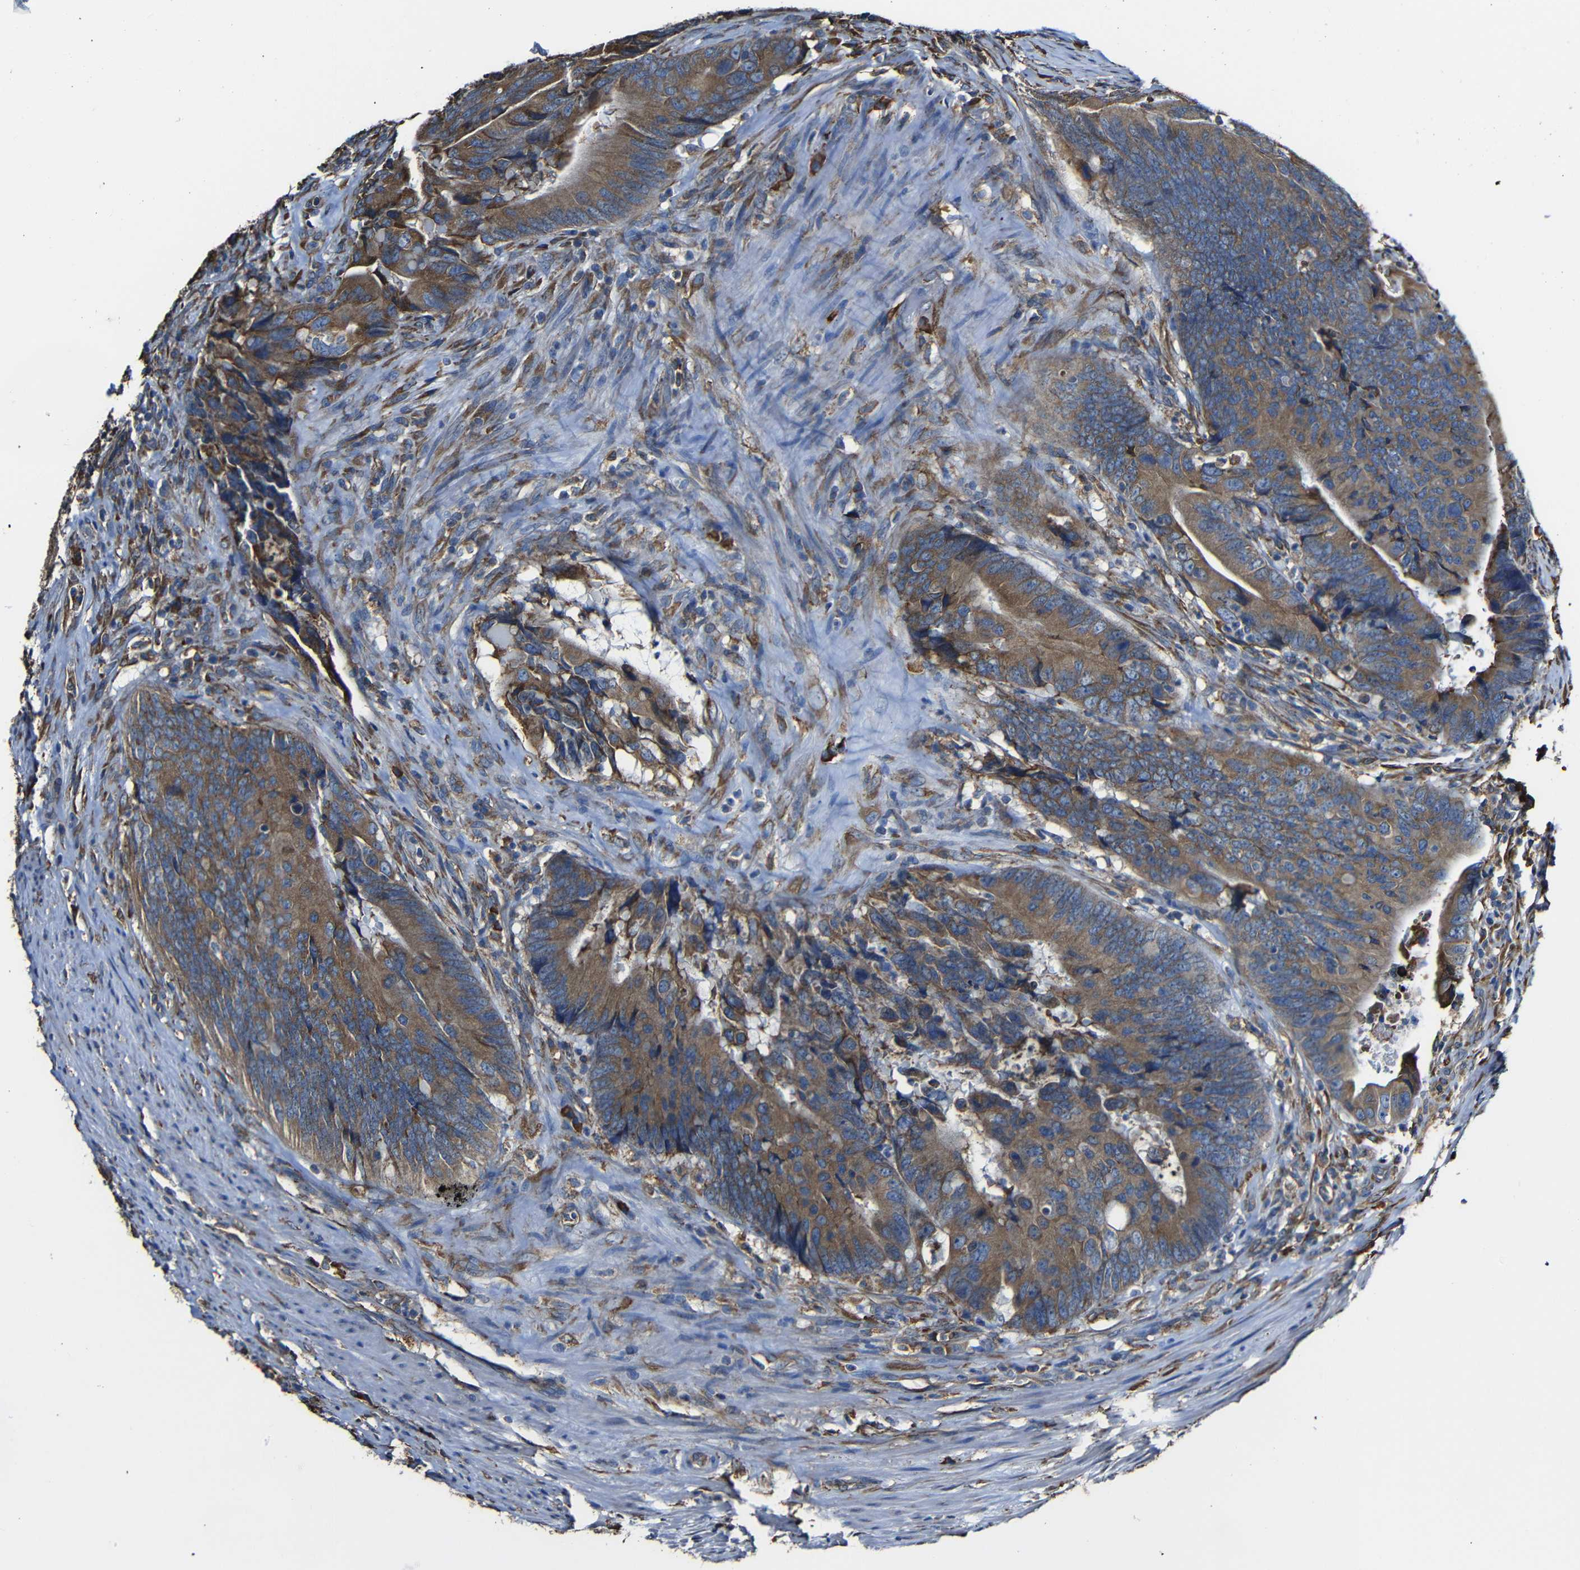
{"staining": {"intensity": "moderate", "quantity": ">75%", "location": "cytoplasmic/membranous"}, "tissue": "colorectal cancer", "cell_type": "Tumor cells", "image_type": "cancer", "snomed": [{"axis": "morphology", "description": "Normal tissue, NOS"}, {"axis": "morphology", "description": "Adenocarcinoma, NOS"}, {"axis": "topography", "description": "Colon"}], "caption": "Protein staining shows moderate cytoplasmic/membranous positivity in approximately >75% of tumor cells in adenocarcinoma (colorectal).", "gene": "PPIB", "patient": {"sex": "male", "age": 56}}